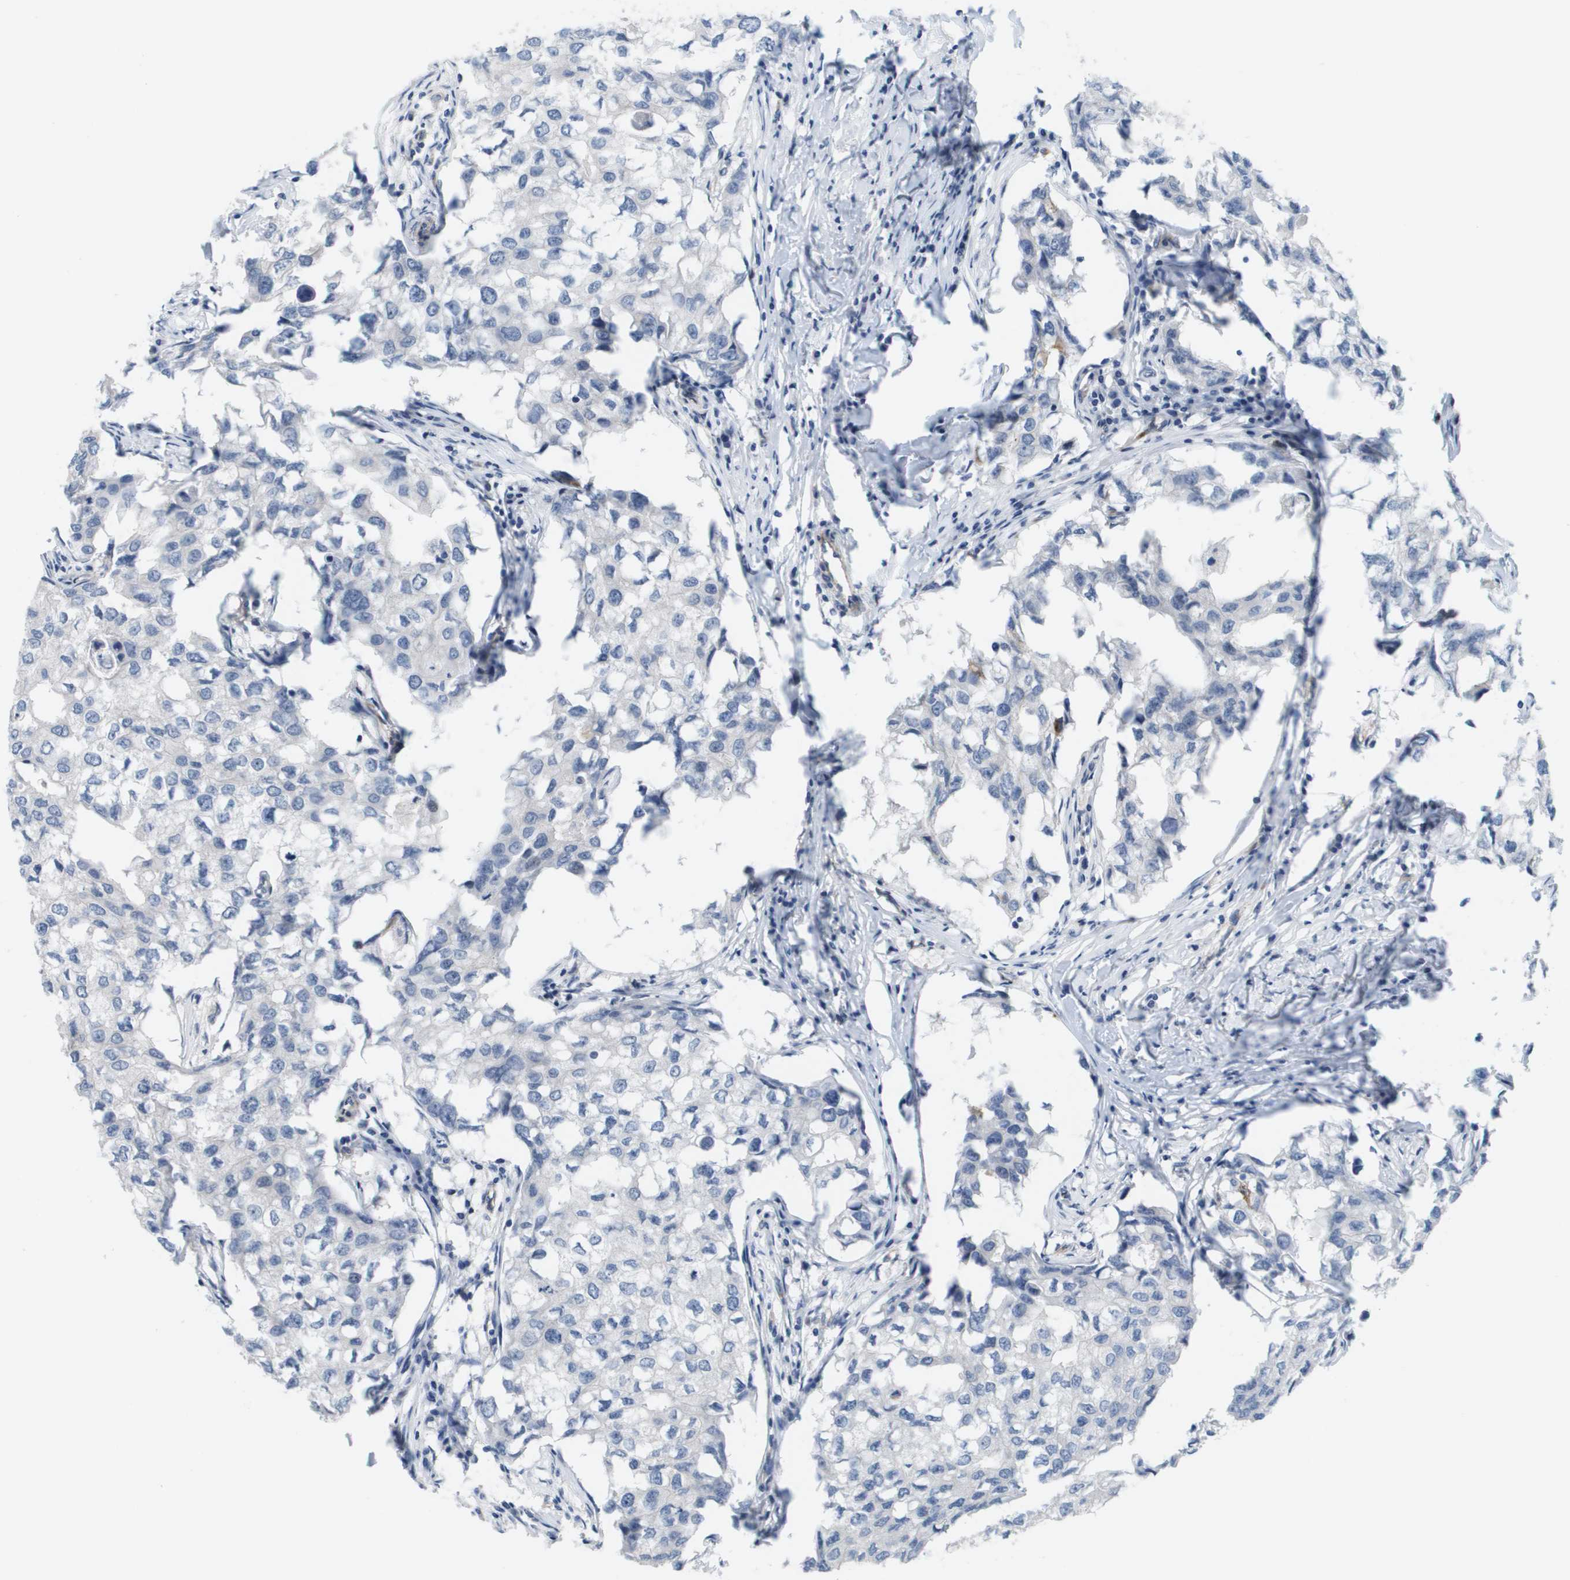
{"staining": {"intensity": "negative", "quantity": "none", "location": "none"}, "tissue": "breast cancer", "cell_type": "Tumor cells", "image_type": "cancer", "snomed": [{"axis": "morphology", "description": "Duct carcinoma"}, {"axis": "topography", "description": "Breast"}], "caption": "Breast cancer (infiltrating ductal carcinoma) stained for a protein using immunohistochemistry (IHC) exhibits no expression tumor cells.", "gene": "ANGPT2", "patient": {"sex": "female", "age": 27}}